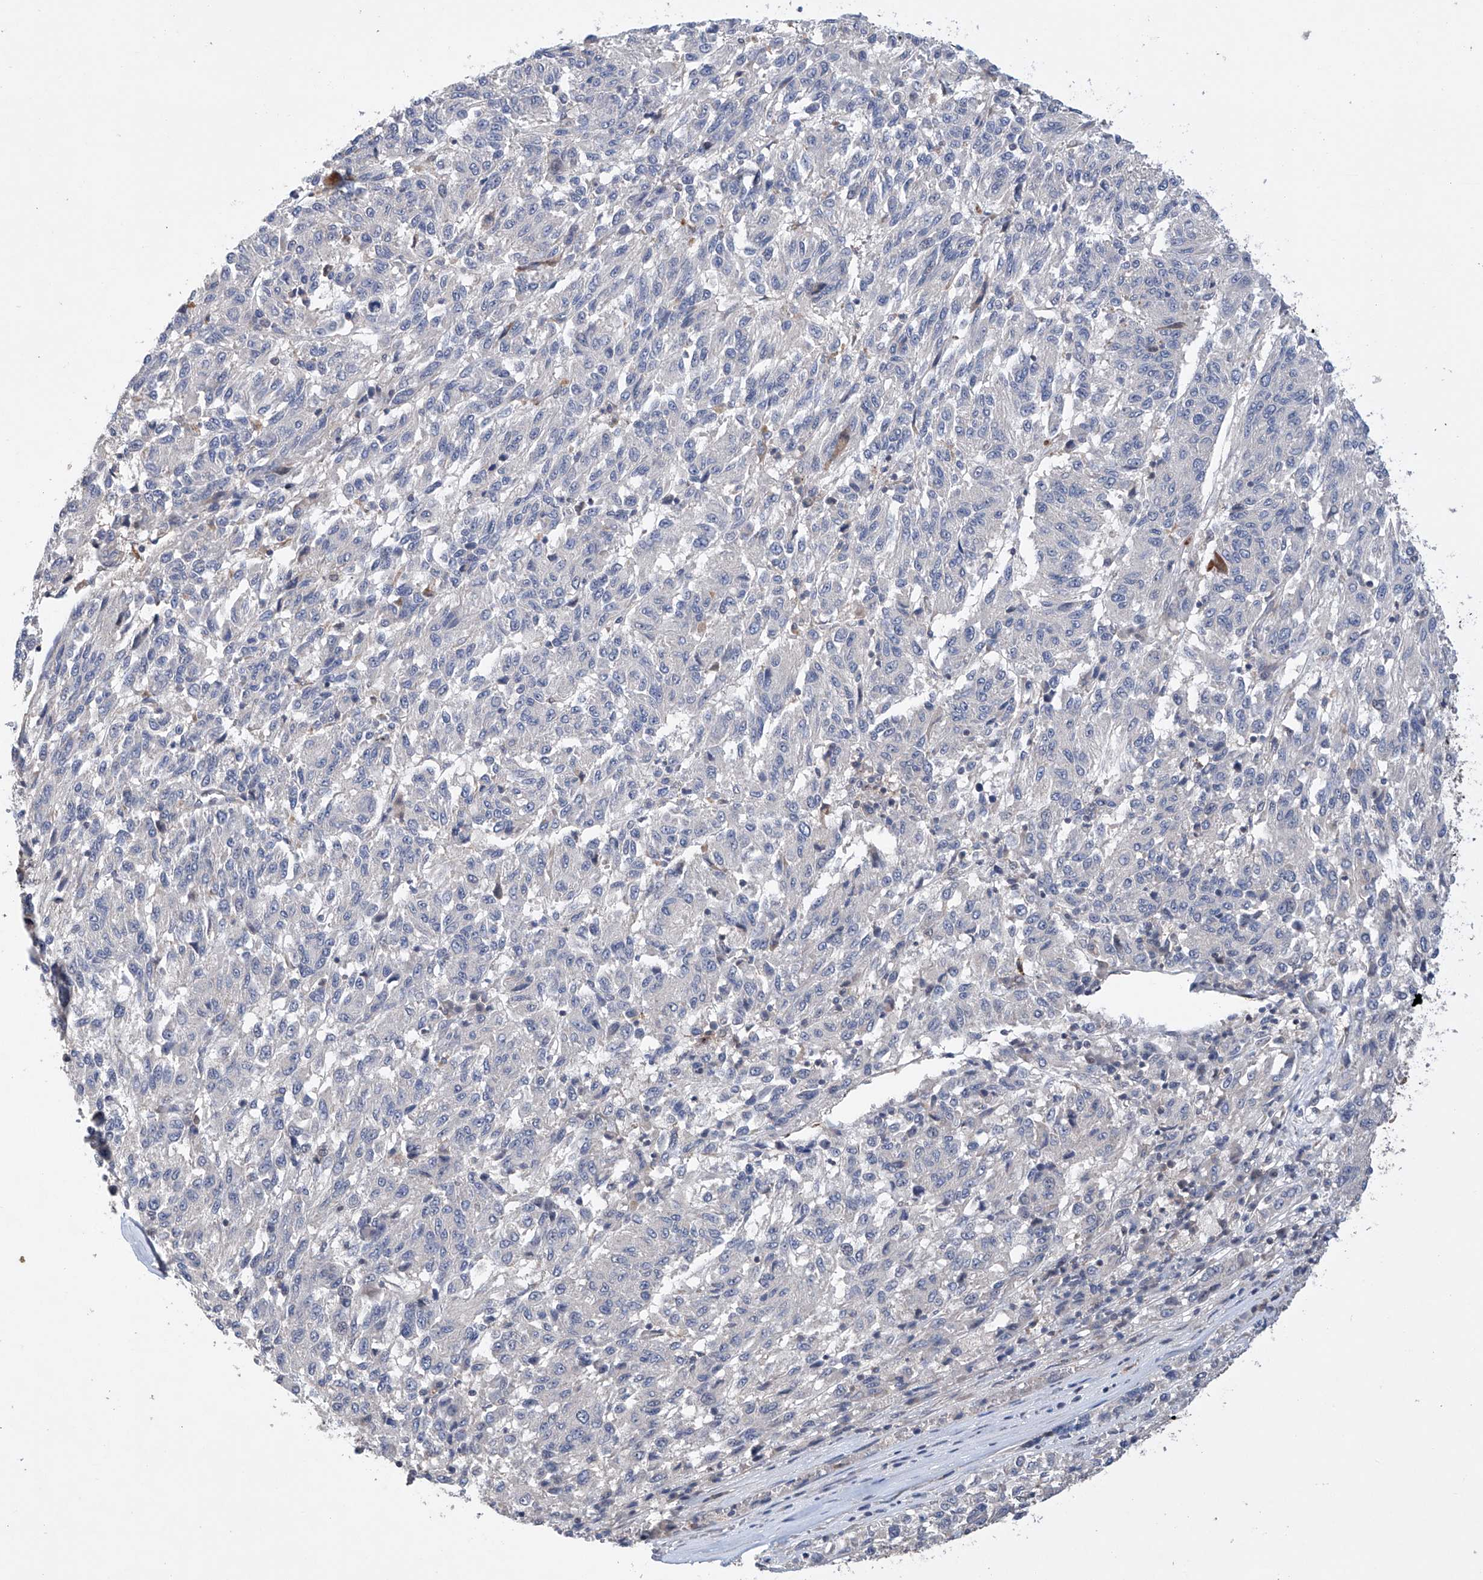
{"staining": {"intensity": "negative", "quantity": "none", "location": "none"}, "tissue": "melanoma", "cell_type": "Tumor cells", "image_type": "cancer", "snomed": [{"axis": "morphology", "description": "Malignant melanoma, Metastatic site"}, {"axis": "topography", "description": "Lung"}], "caption": "An image of human melanoma is negative for staining in tumor cells. Brightfield microscopy of IHC stained with DAB (3,3'-diaminobenzidine) (brown) and hematoxylin (blue), captured at high magnification.", "gene": "AFG1L", "patient": {"sex": "male", "age": 64}}